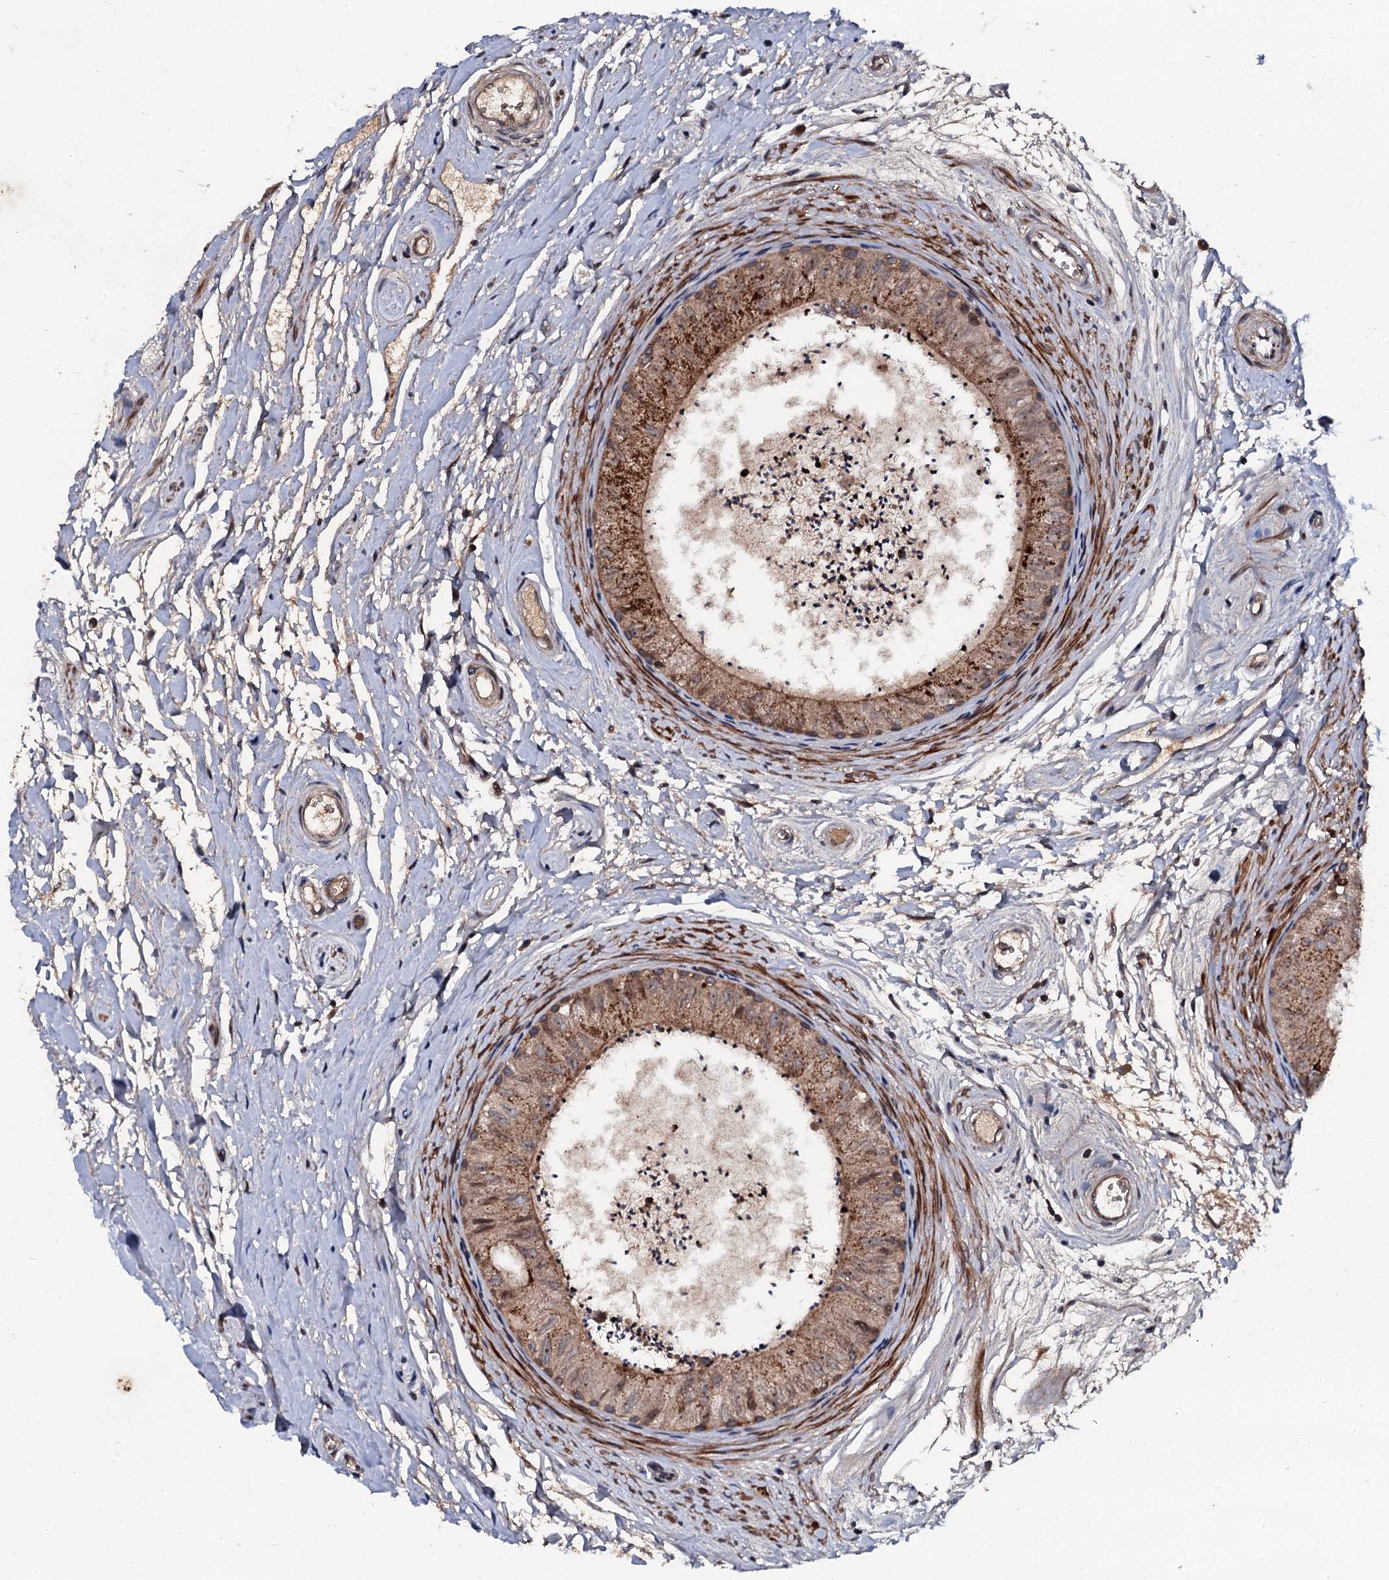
{"staining": {"intensity": "moderate", "quantity": ">75%", "location": "cytoplasmic/membranous"}, "tissue": "epididymis", "cell_type": "Glandular cells", "image_type": "normal", "snomed": [{"axis": "morphology", "description": "Normal tissue, NOS"}, {"axis": "topography", "description": "Epididymis"}], "caption": "The photomicrograph exhibits a brown stain indicating the presence of a protein in the cytoplasmic/membranous of glandular cells in epididymis. (Stains: DAB in brown, nuclei in blue, Microscopy: brightfield microscopy at high magnification).", "gene": "N4BP1", "patient": {"sex": "male", "age": 56}}